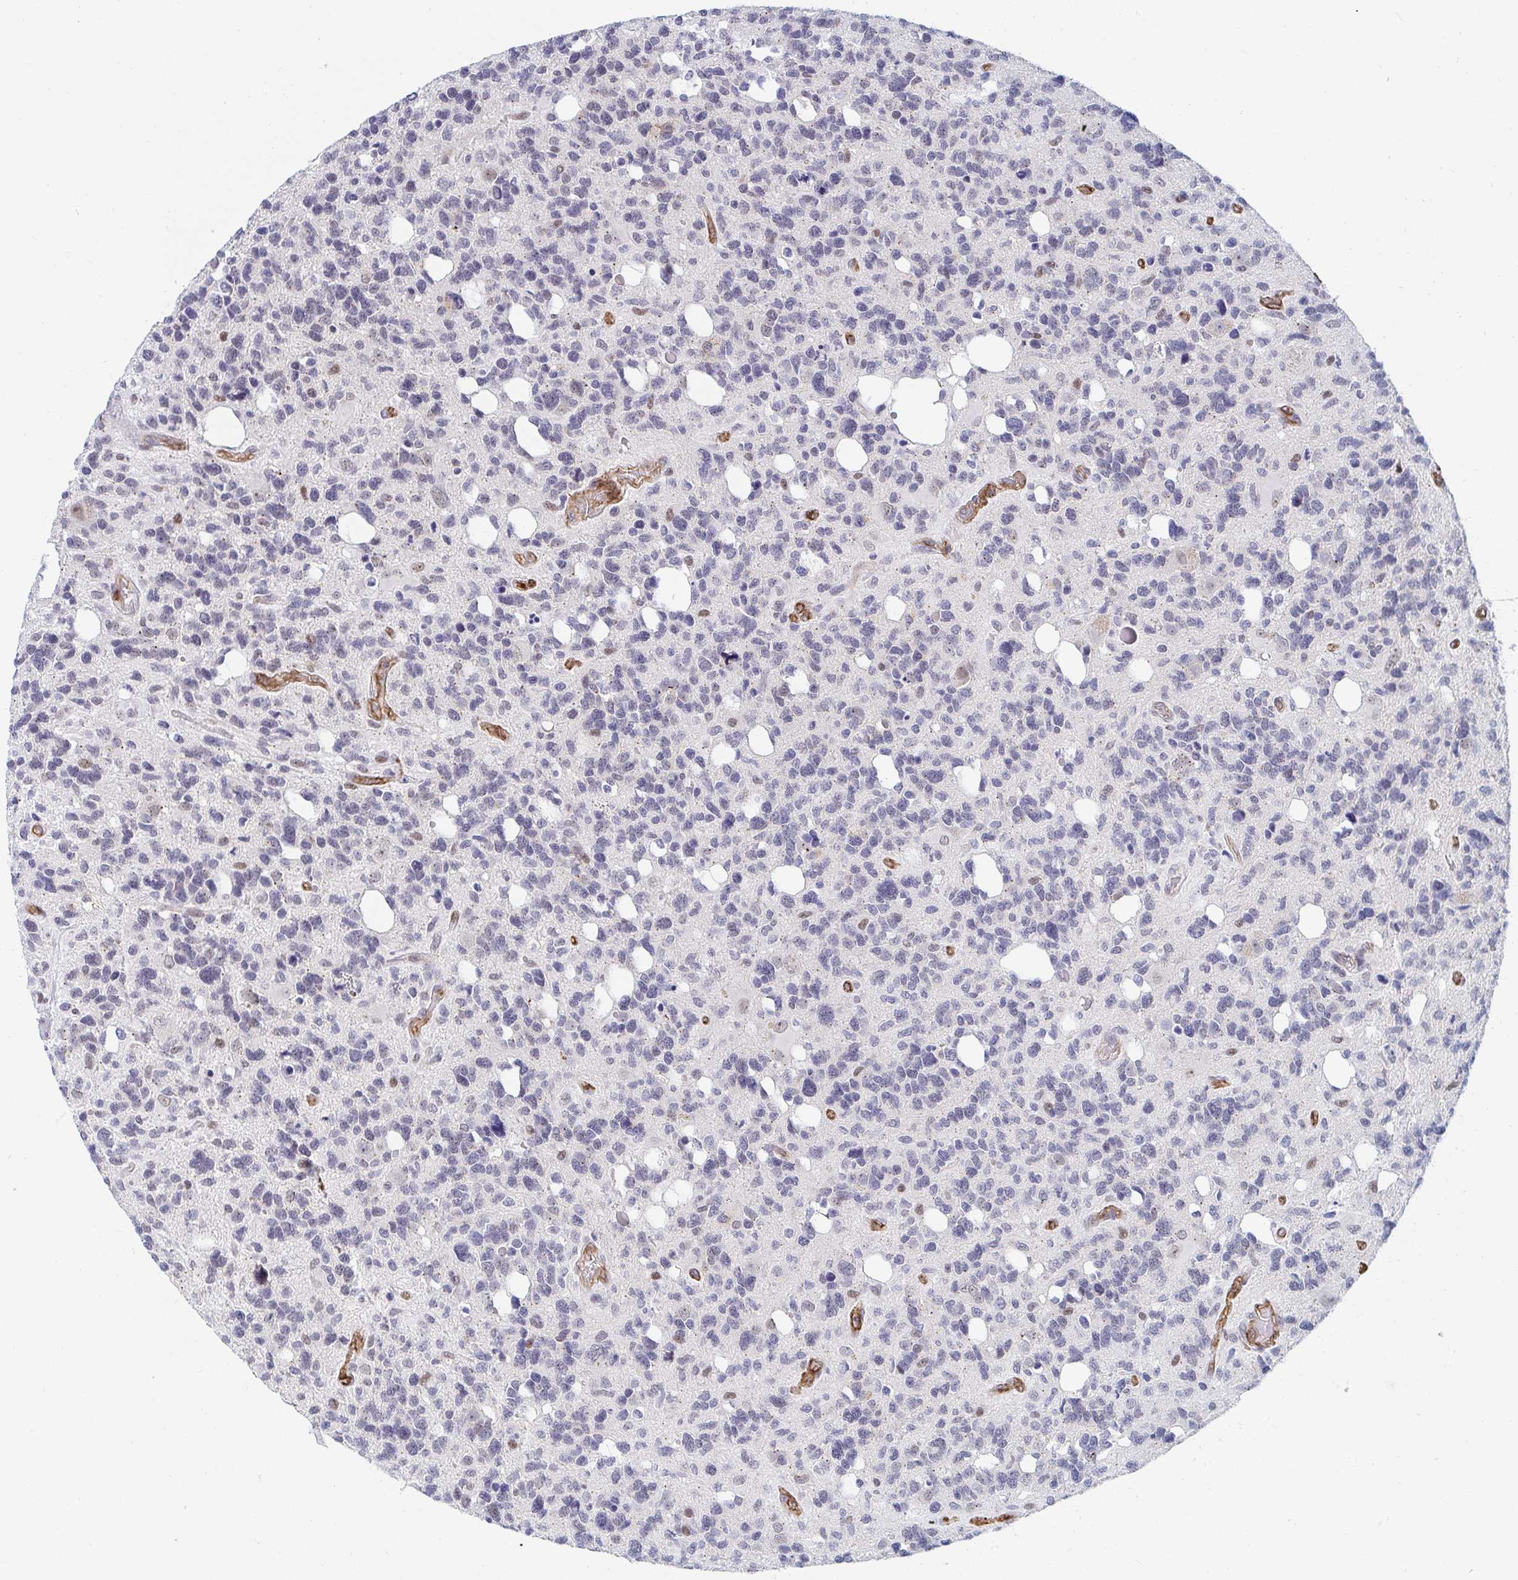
{"staining": {"intensity": "negative", "quantity": "none", "location": "none"}, "tissue": "glioma", "cell_type": "Tumor cells", "image_type": "cancer", "snomed": [{"axis": "morphology", "description": "Glioma, malignant, High grade"}, {"axis": "topography", "description": "Brain"}], "caption": "Malignant glioma (high-grade) stained for a protein using immunohistochemistry demonstrates no staining tumor cells.", "gene": "COL28A1", "patient": {"sex": "male", "age": 49}}